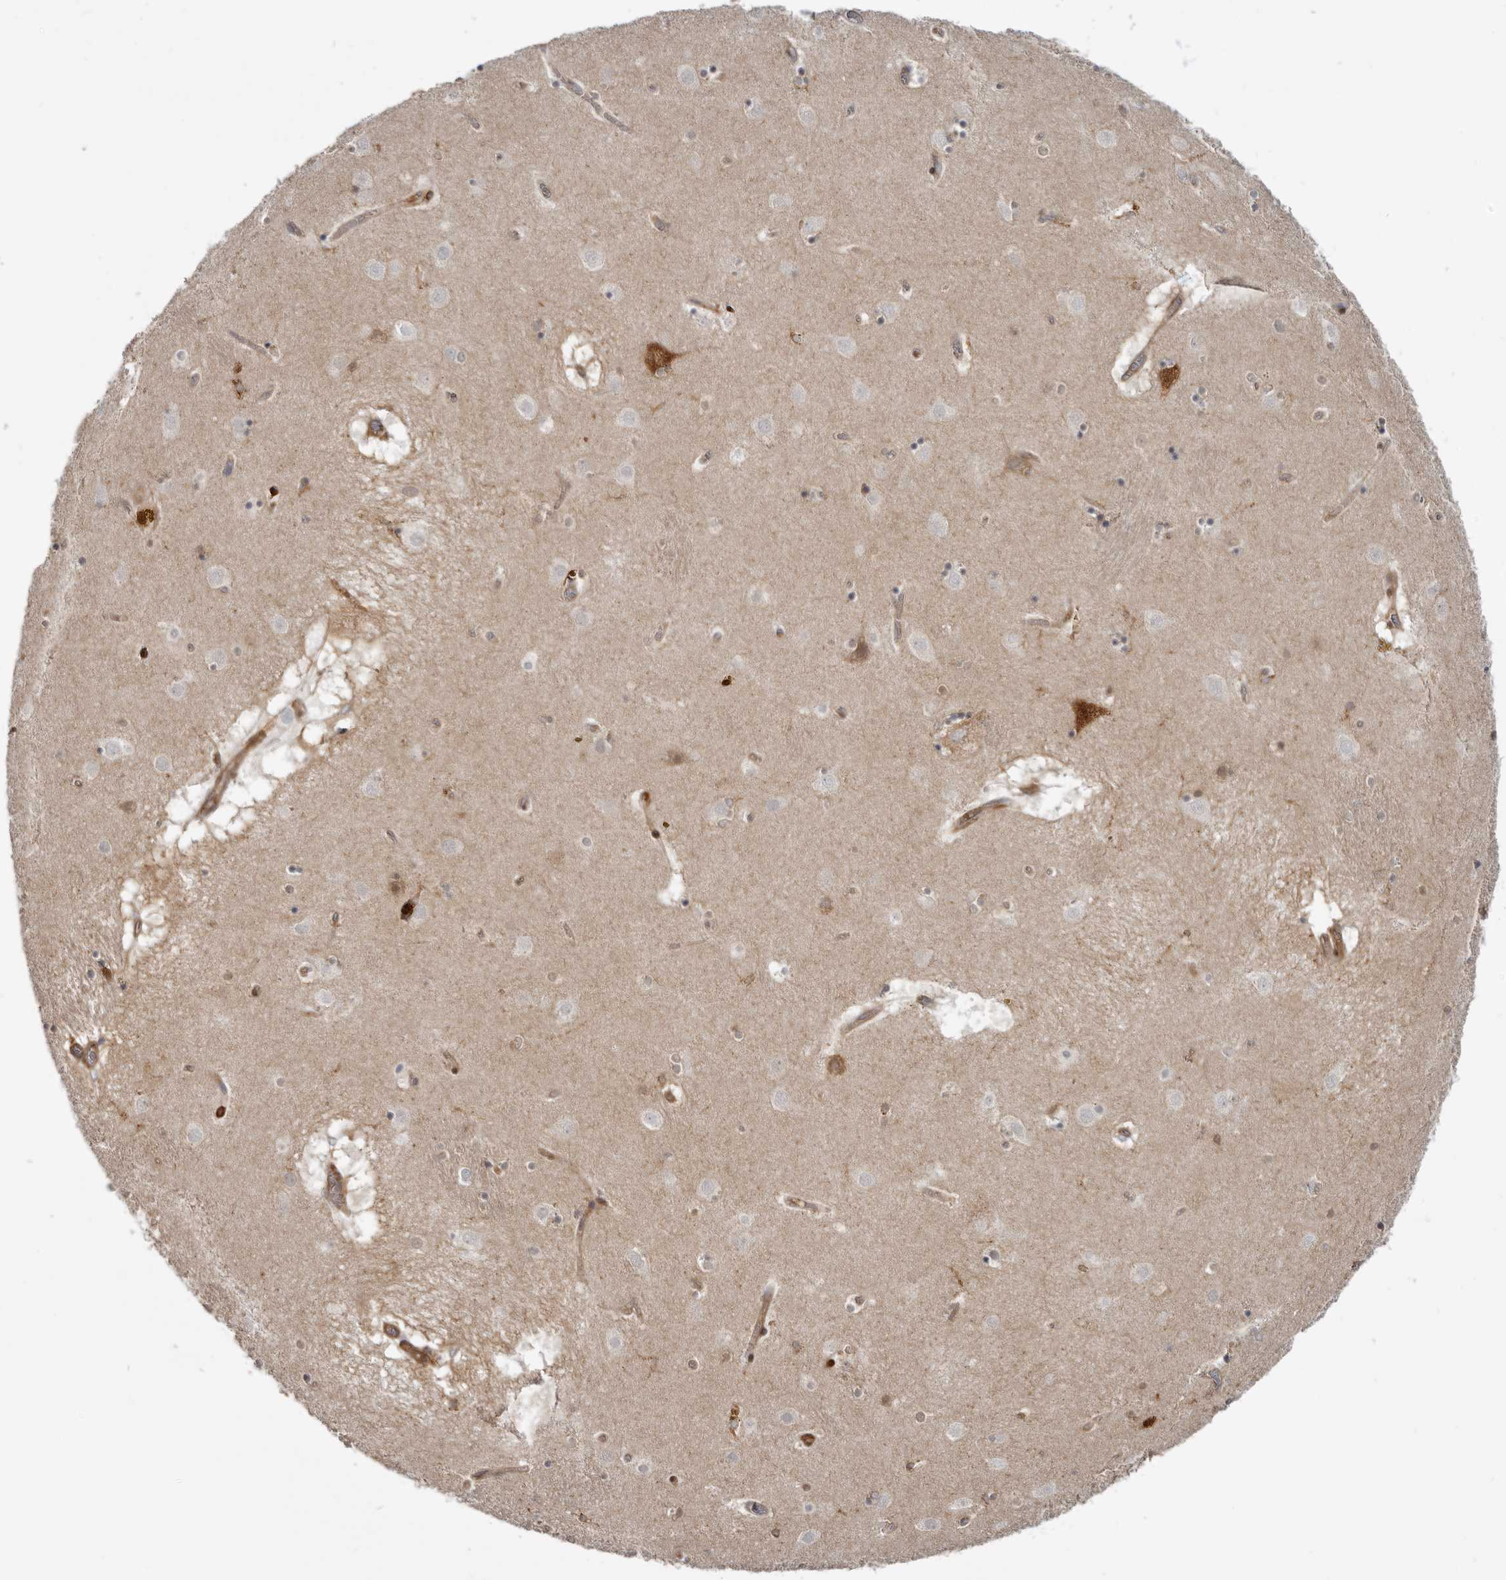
{"staining": {"intensity": "negative", "quantity": "none", "location": "none"}, "tissue": "caudate", "cell_type": "Glial cells", "image_type": "normal", "snomed": [{"axis": "morphology", "description": "Normal tissue, NOS"}, {"axis": "topography", "description": "Lateral ventricle wall"}], "caption": "High magnification brightfield microscopy of unremarkable caudate stained with DAB (brown) and counterstained with hematoxylin (blue): glial cells show no significant positivity.", "gene": "CBL", "patient": {"sex": "male", "age": 70}}